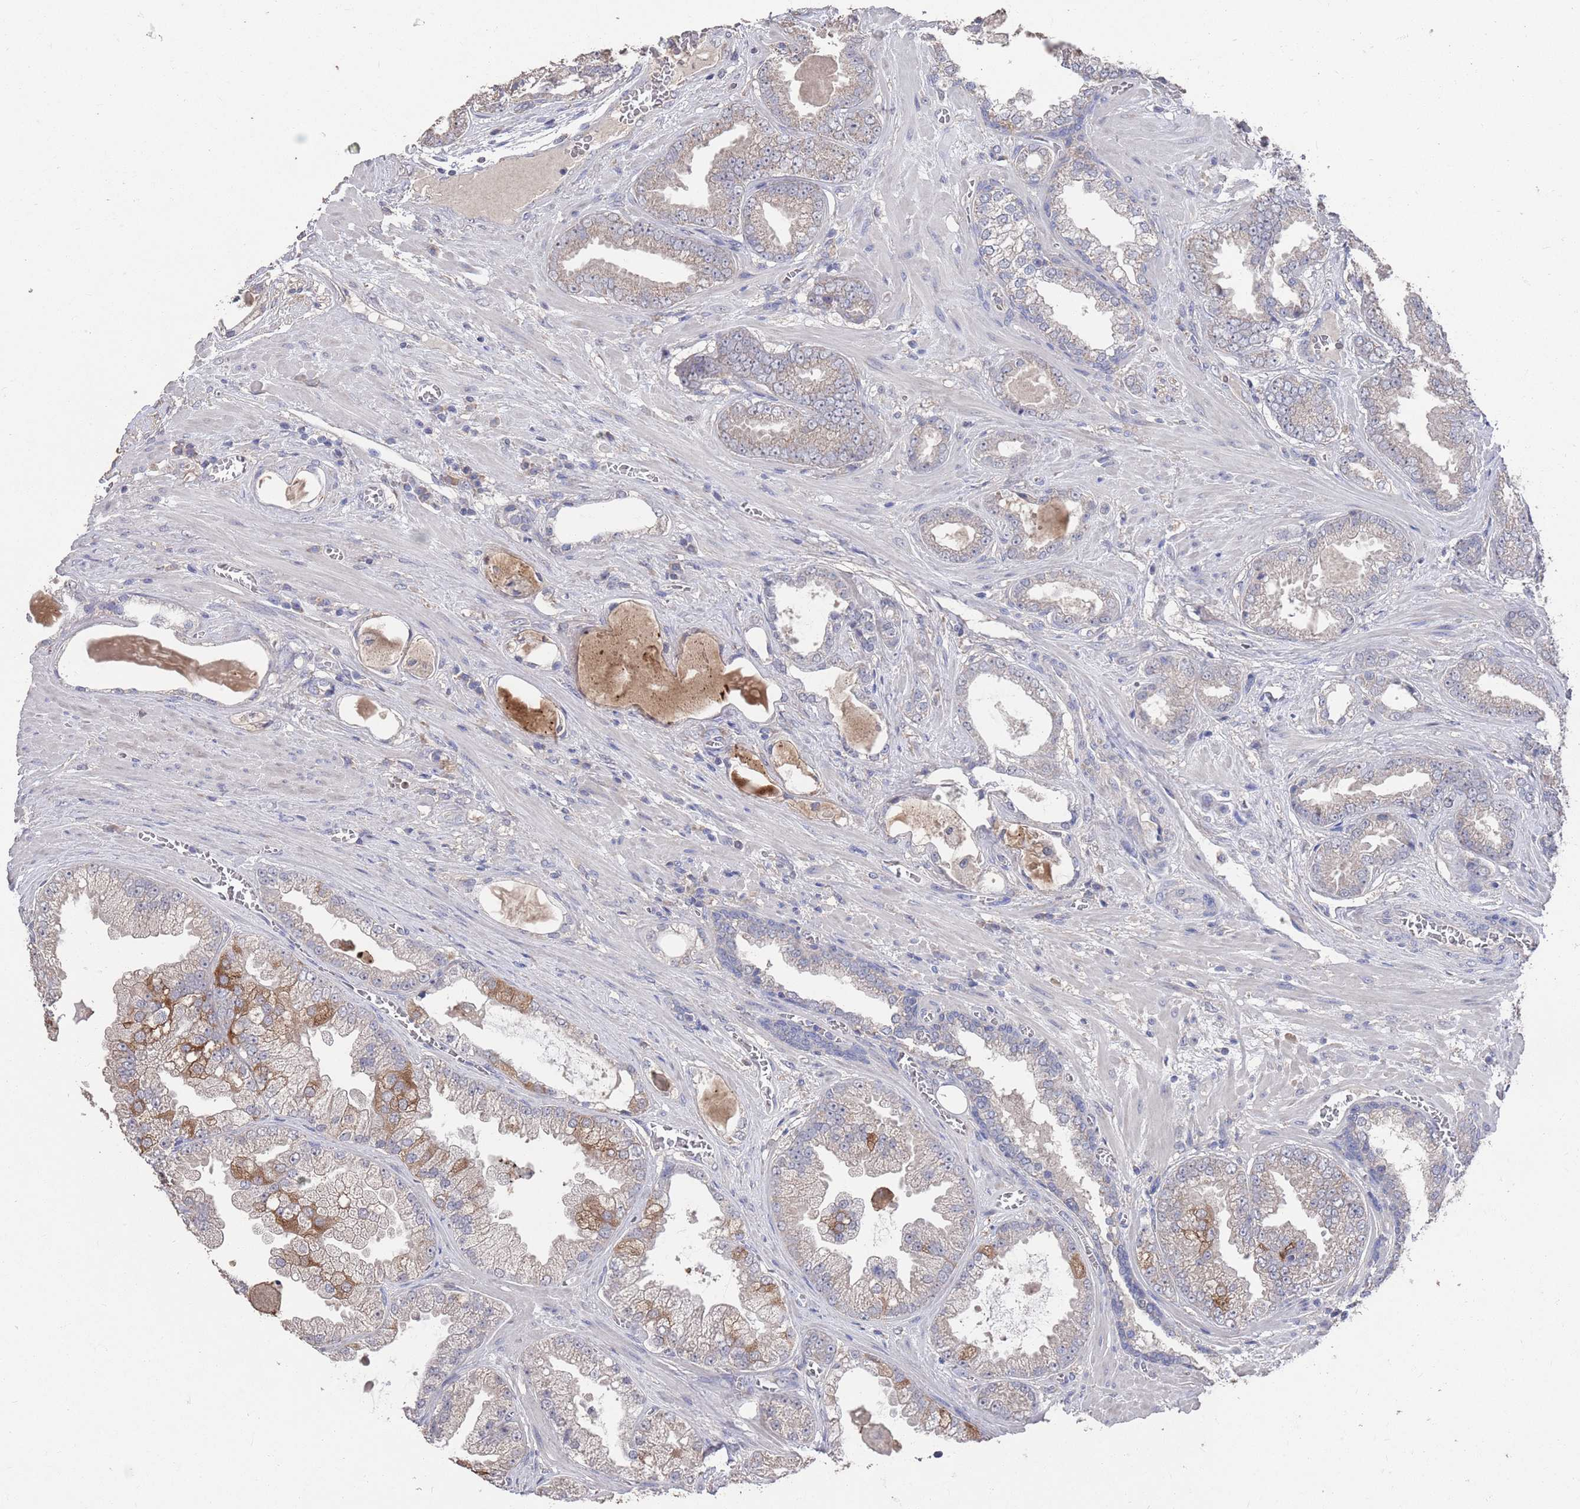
{"staining": {"intensity": "moderate", "quantity": "<25%", "location": "cytoplasmic/membranous"}, "tissue": "prostate cancer", "cell_type": "Tumor cells", "image_type": "cancer", "snomed": [{"axis": "morphology", "description": "Adenocarcinoma, Low grade"}, {"axis": "topography", "description": "Prostate"}], "caption": "Adenocarcinoma (low-grade) (prostate) tissue exhibits moderate cytoplasmic/membranous expression in about <25% of tumor cells, visualized by immunohistochemistry. (DAB (3,3'-diaminobenzidine) = brown stain, brightfield microscopy at high magnification).", "gene": "BTBD18", "patient": {"sex": "male", "age": 57}}